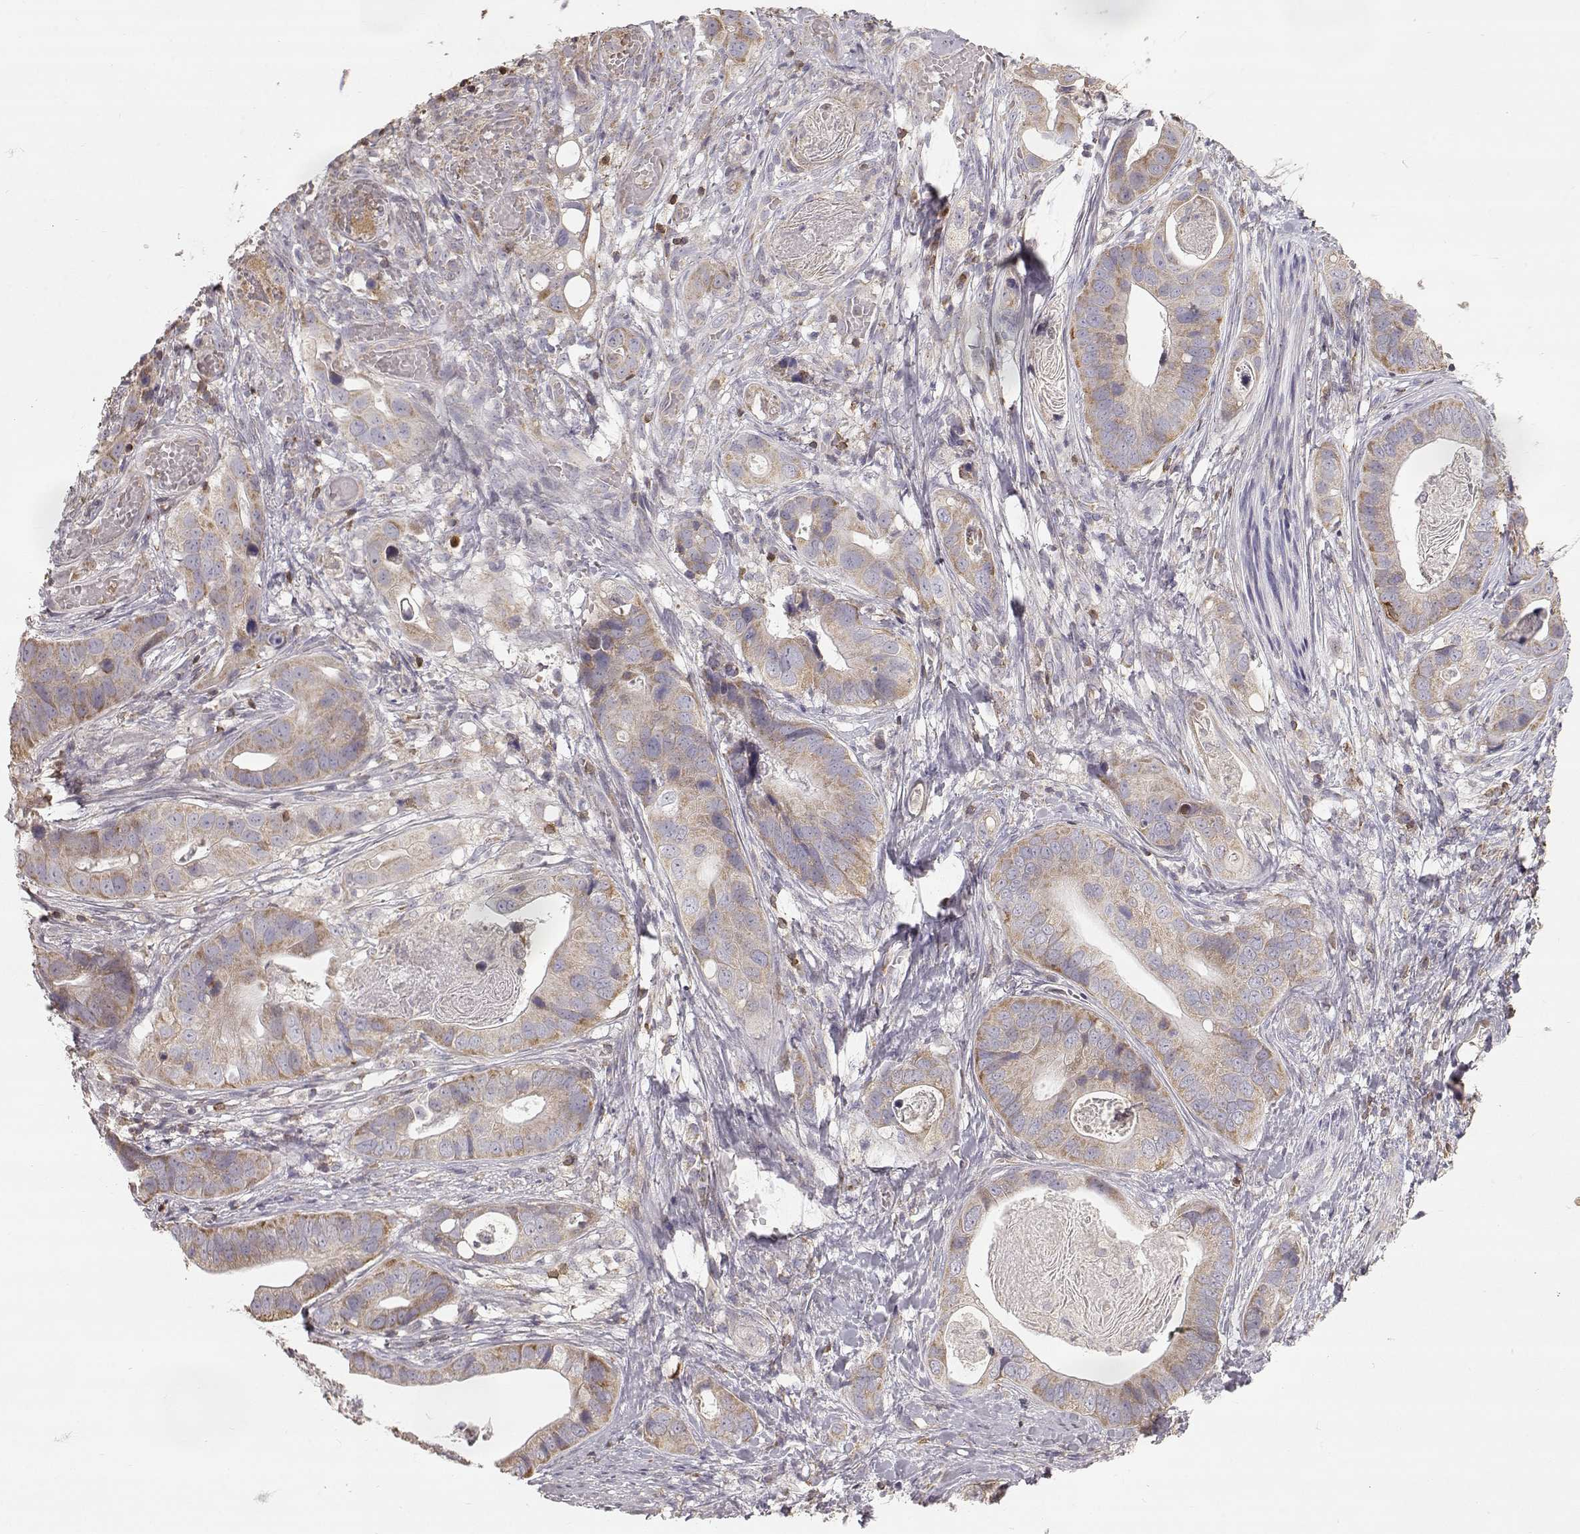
{"staining": {"intensity": "moderate", "quantity": ">75%", "location": "cytoplasmic/membranous"}, "tissue": "stomach cancer", "cell_type": "Tumor cells", "image_type": "cancer", "snomed": [{"axis": "morphology", "description": "Adenocarcinoma, NOS"}, {"axis": "topography", "description": "Stomach"}], "caption": "Moderate cytoplasmic/membranous protein staining is seen in about >75% of tumor cells in stomach adenocarcinoma.", "gene": "GRAP2", "patient": {"sex": "male", "age": 84}}